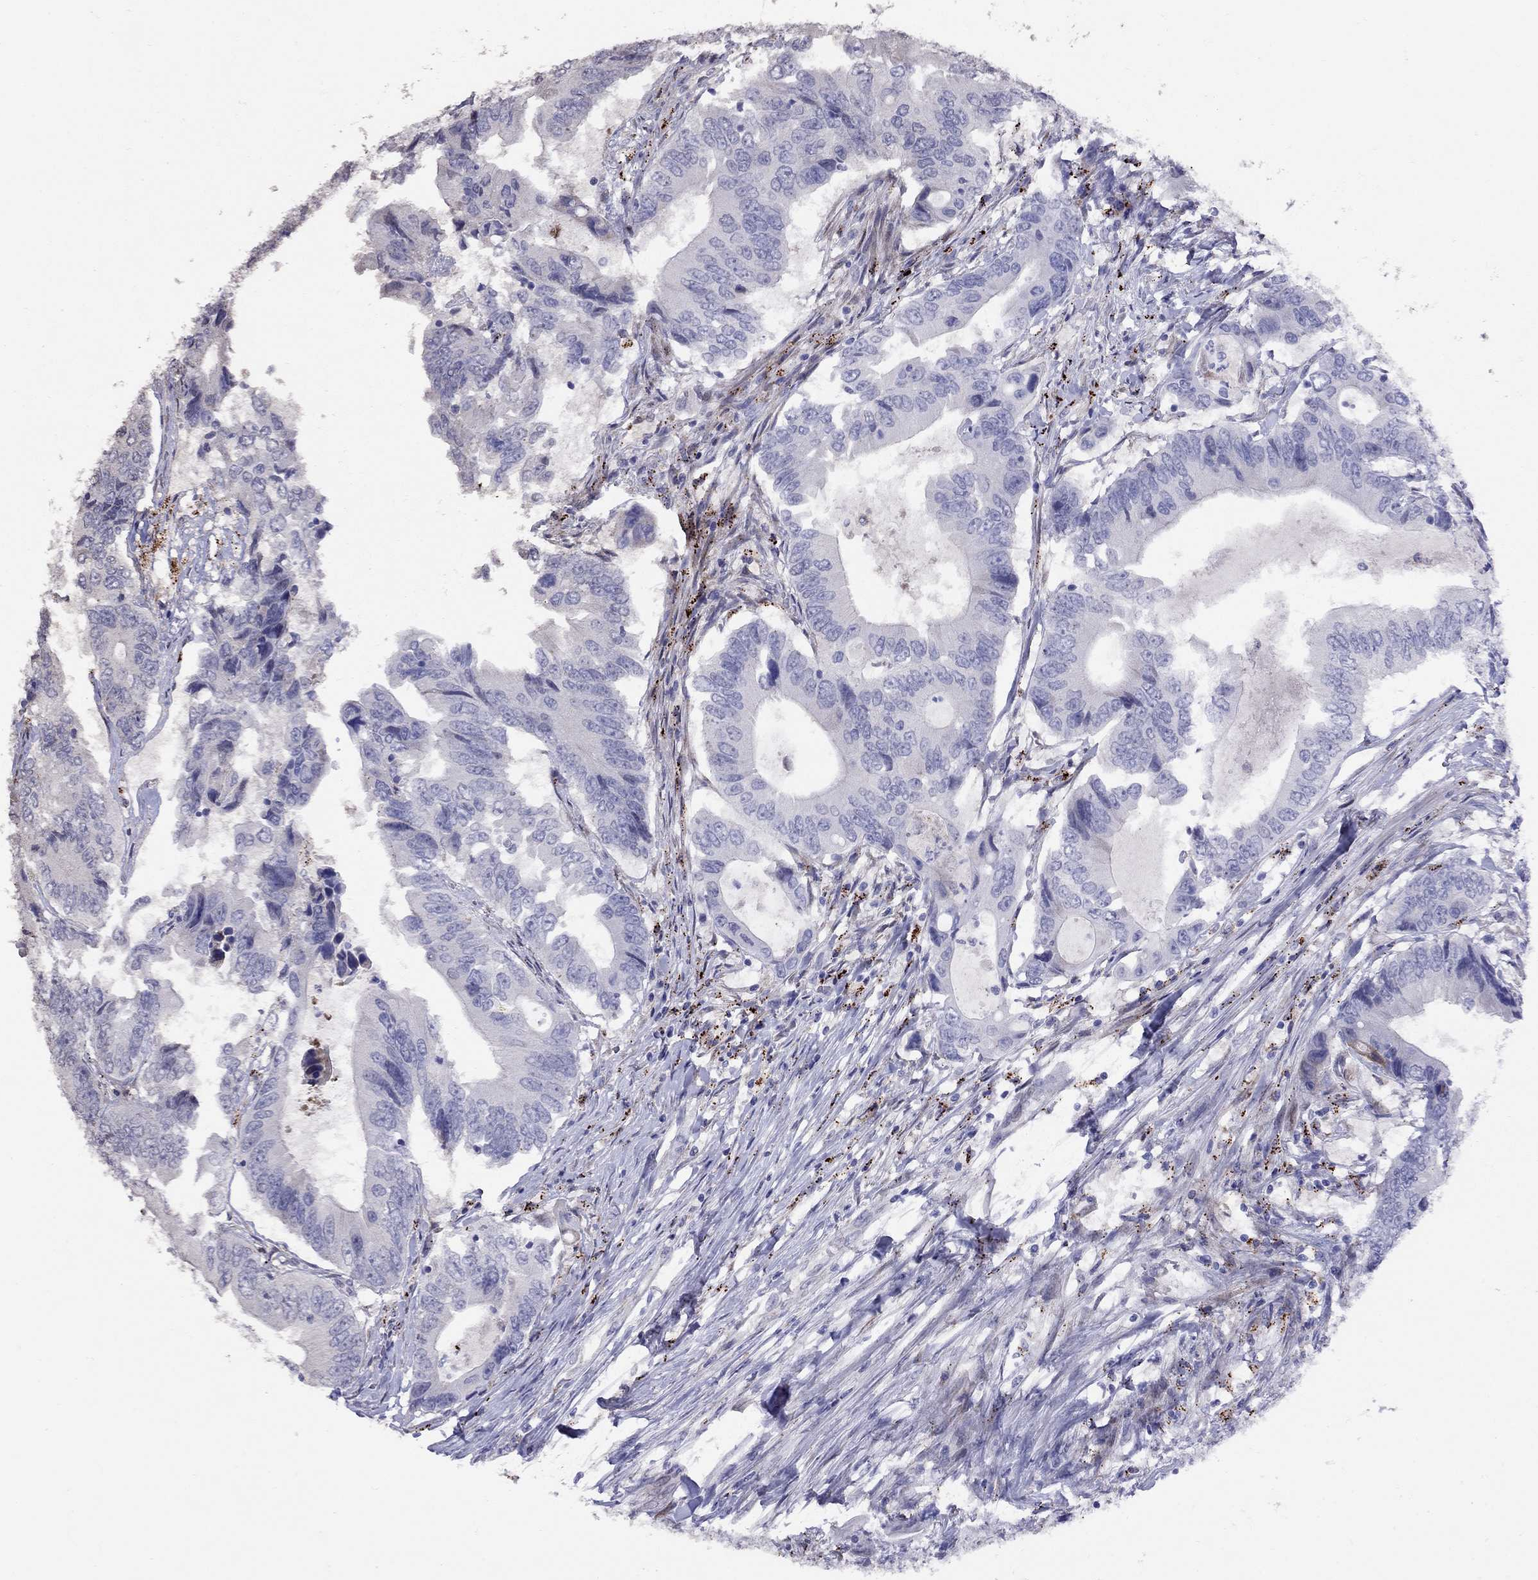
{"staining": {"intensity": "negative", "quantity": "none", "location": "none"}, "tissue": "colorectal cancer", "cell_type": "Tumor cells", "image_type": "cancer", "snomed": [{"axis": "morphology", "description": "Adenocarcinoma, NOS"}, {"axis": "topography", "description": "Colon"}], "caption": "This image is of colorectal cancer stained with immunohistochemistry to label a protein in brown with the nuclei are counter-stained blue. There is no positivity in tumor cells. (Stains: DAB immunohistochemistry (IHC) with hematoxylin counter stain, Microscopy: brightfield microscopy at high magnification).", "gene": "MAGEB4", "patient": {"sex": "female", "age": 90}}